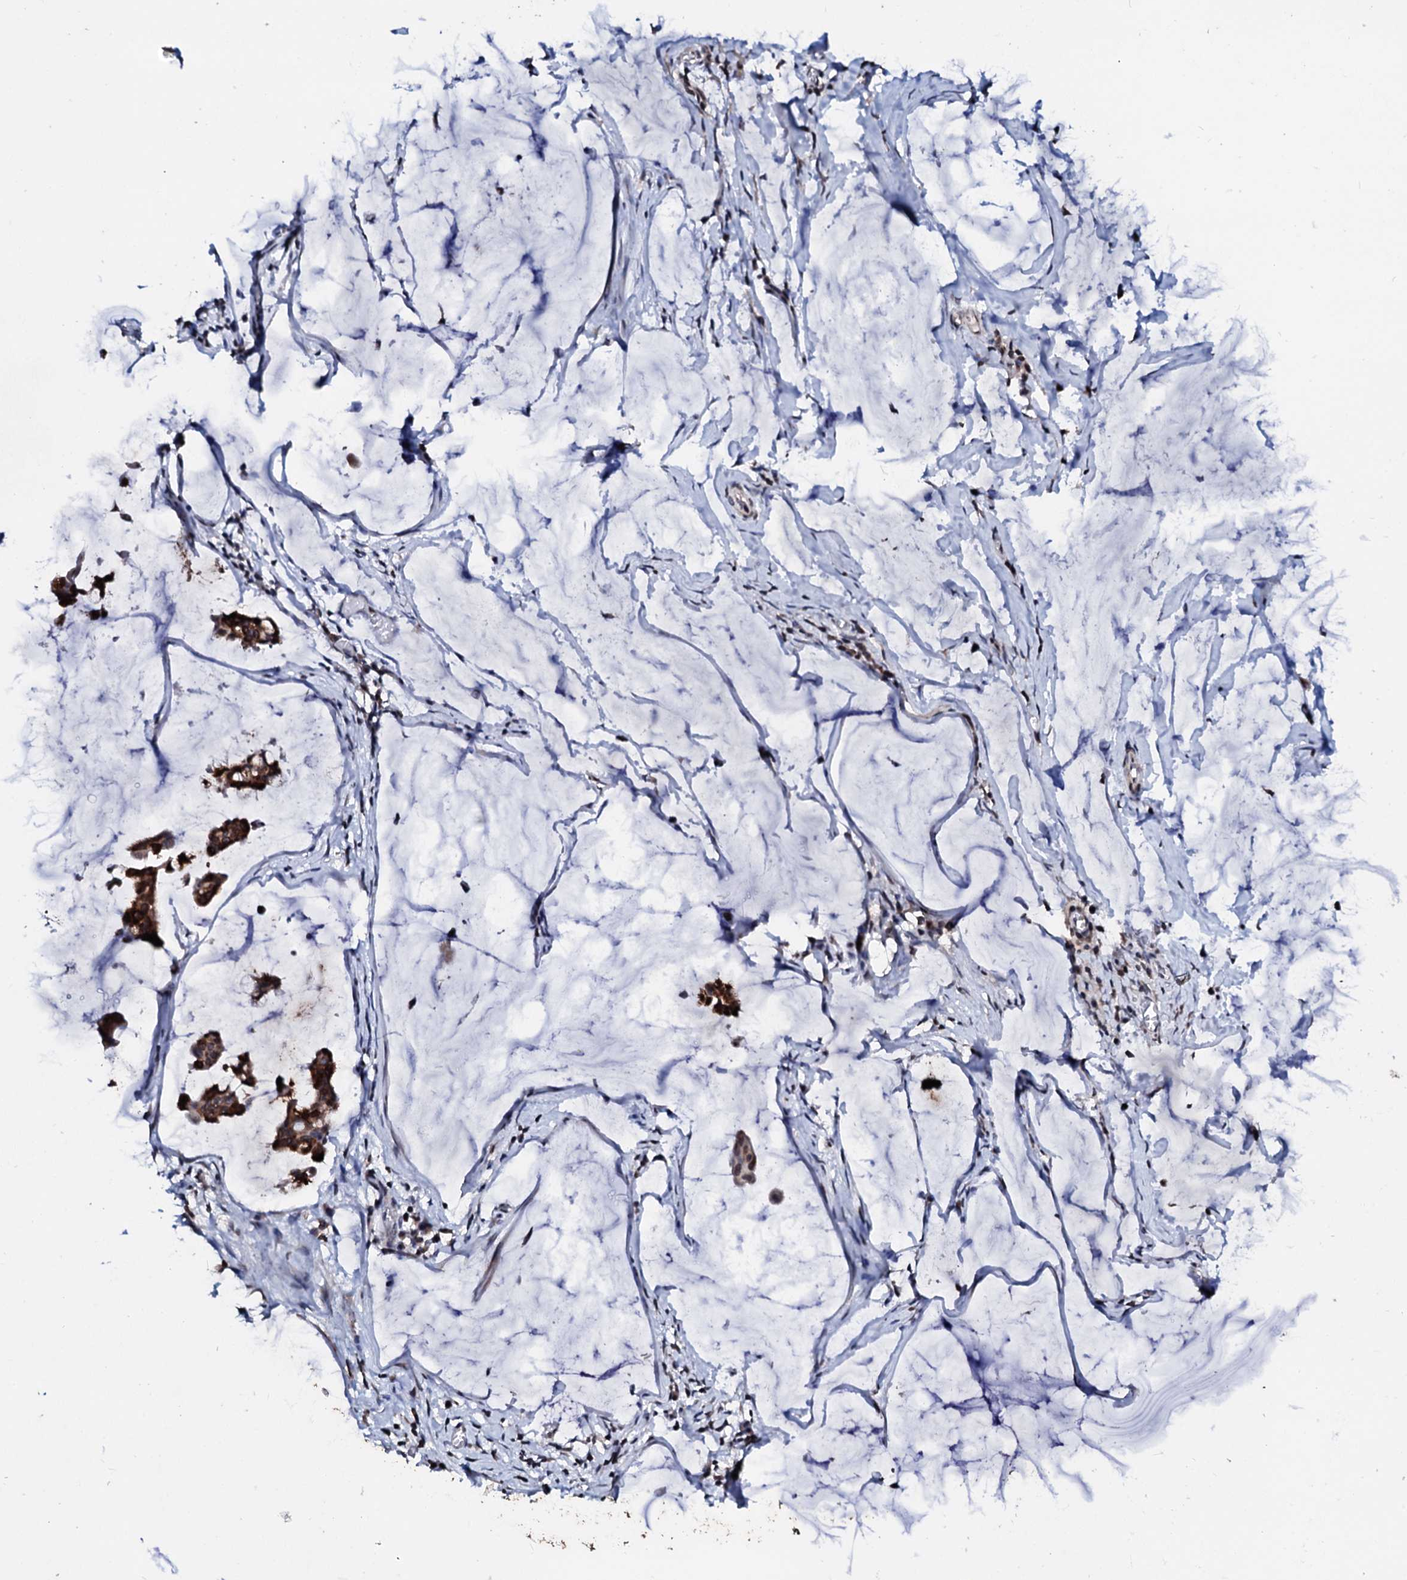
{"staining": {"intensity": "strong", "quantity": ">75%", "location": "cytoplasmic/membranous"}, "tissue": "ovarian cancer", "cell_type": "Tumor cells", "image_type": "cancer", "snomed": [{"axis": "morphology", "description": "Cystadenocarcinoma, mucinous, NOS"}, {"axis": "topography", "description": "Ovary"}], "caption": "Tumor cells reveal strong cytoplasmic/membranous positivity in approximately >75% of cells in ovarian cancer. The staining was performed using DAB, with brown indicating positive protein expression. Nuclei are stained blue with hematoxylin.", "gene": "LSM11", "patient": {"sex": "female", "age": 73}}